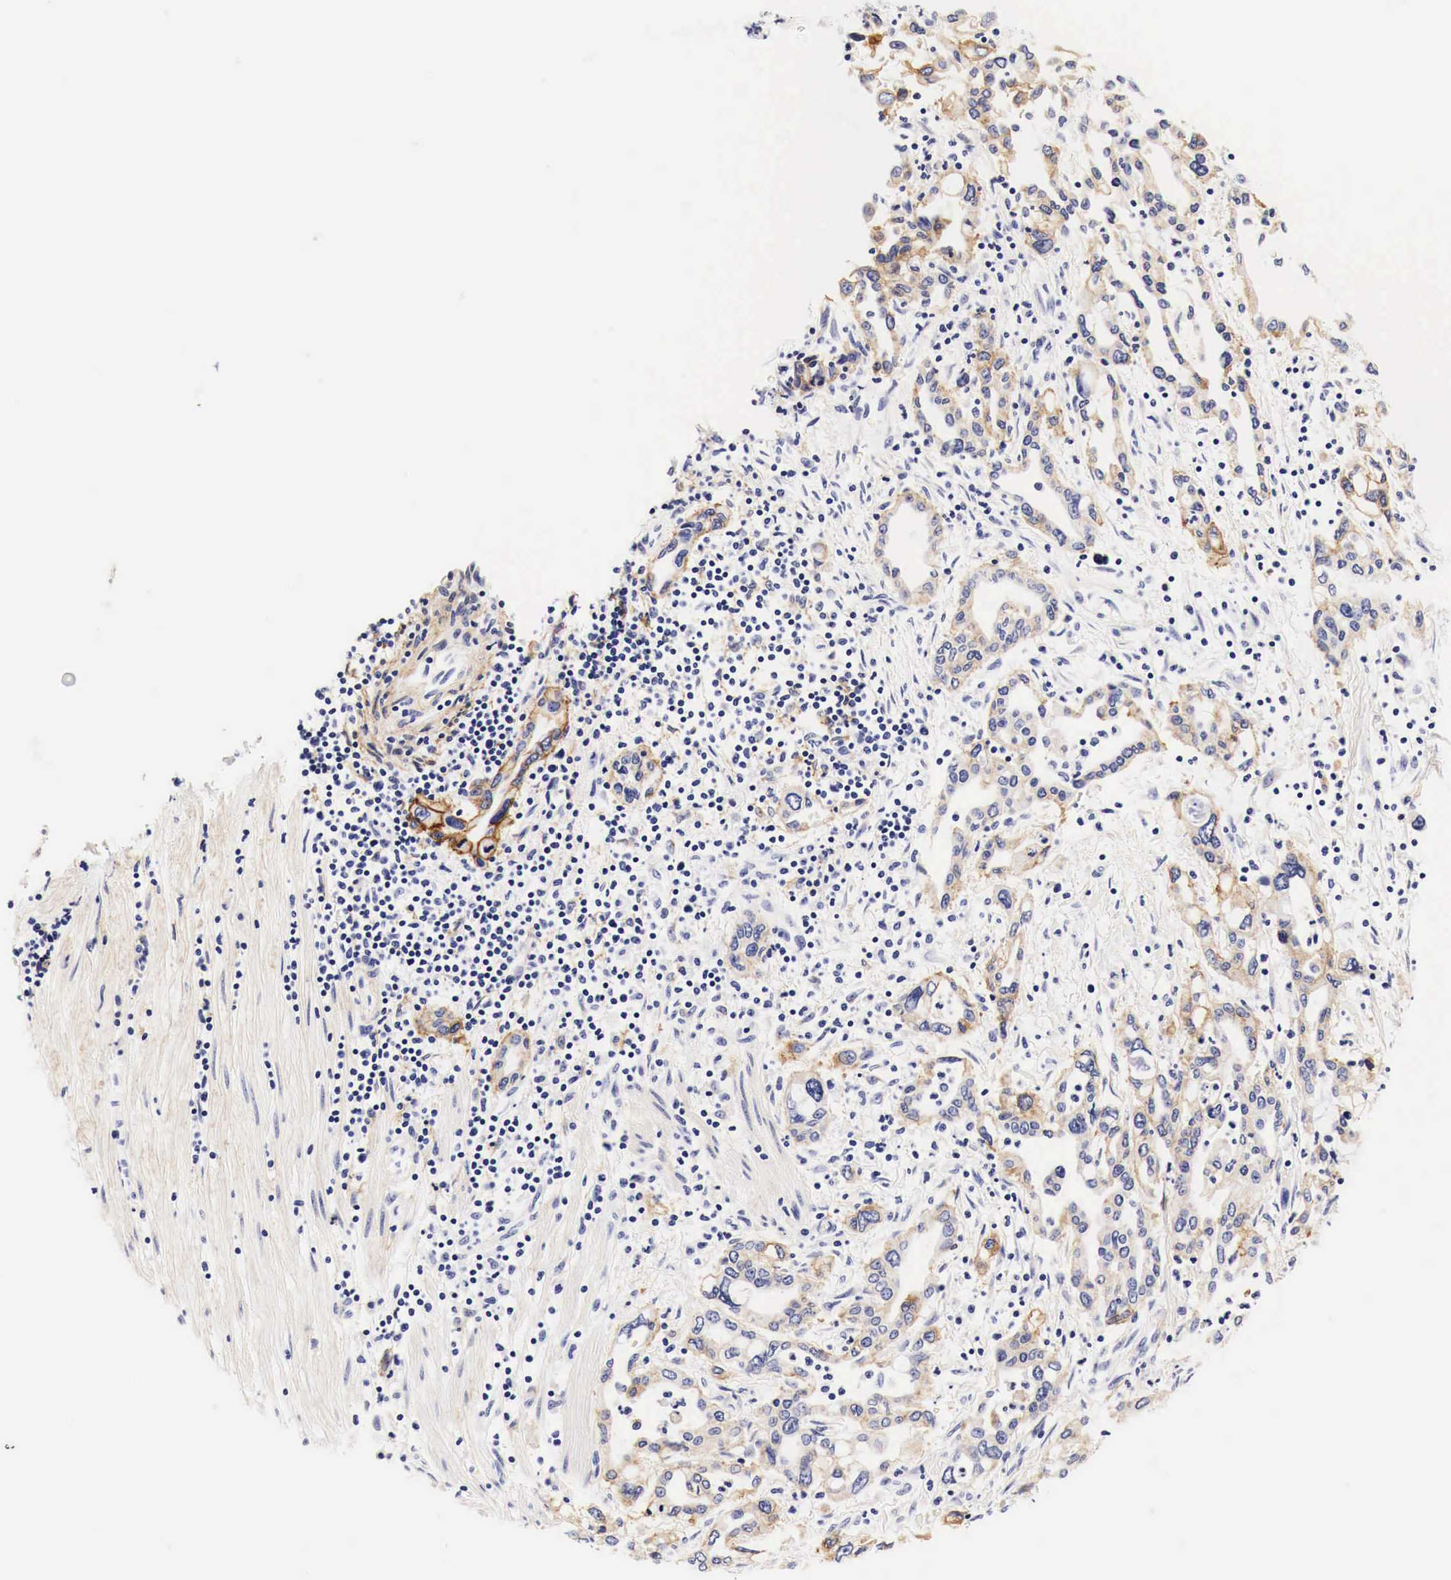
{"staining": {"intensity": "moderate", "quantity": ">75%", "location": "cytoplasmic/membranous"}, "tissue": "pancreatic cancer", "cell_type": "Tumor cells", "image_type": "cancer", "snomed": [{"axis": "morphology", "description": "Adenocarcinoma, NOS"}, {"axis": "topography", "description": "Pancreas"}], "caption": "IHC of human pancreatic cancer exhibits medium levels of moderate cytoplasmic/membranous expression in about >75% of tumor cells.", "gene": "EGFR", "patient": {"sex": "female", "age": 57}}